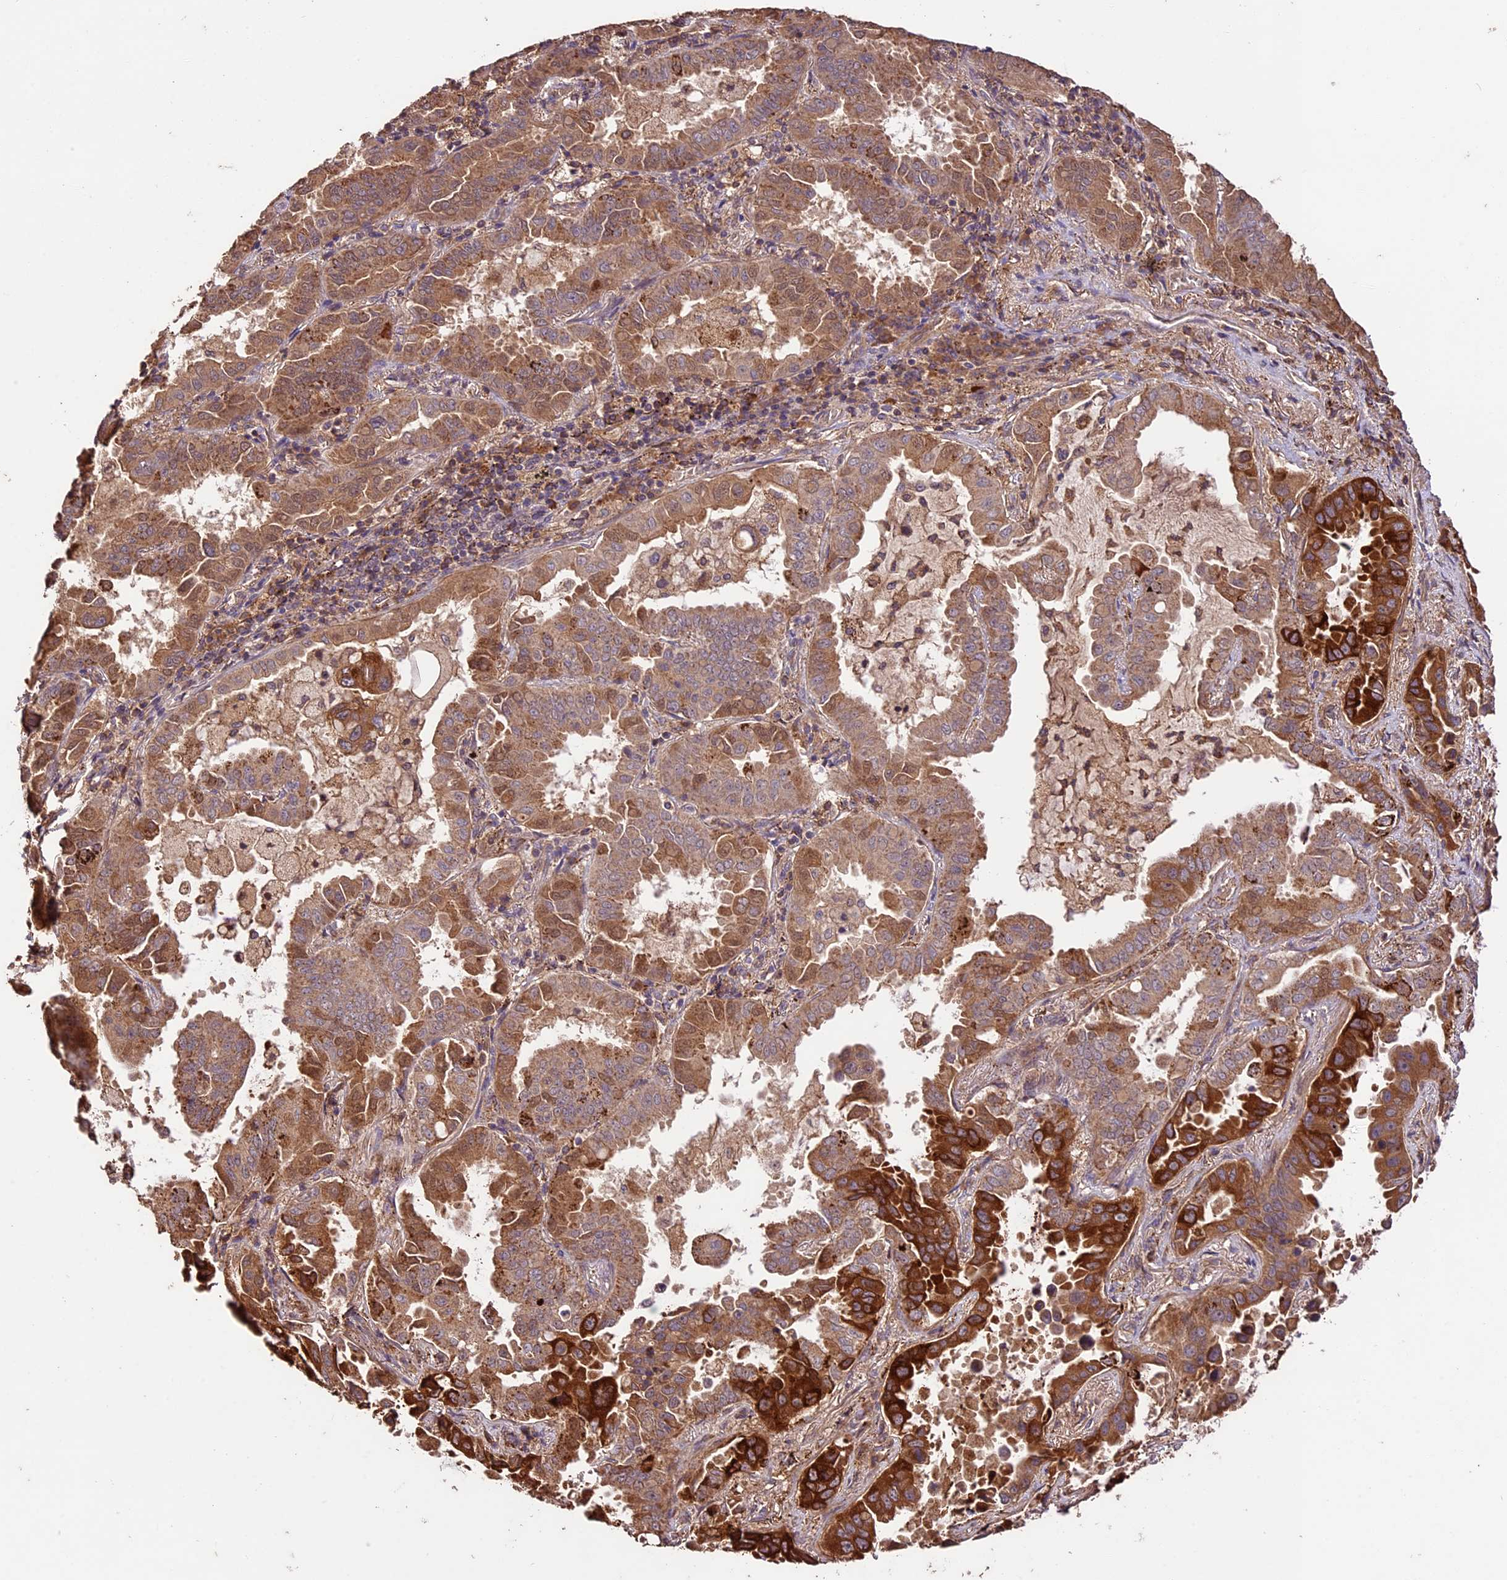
{"staining": {"intensity": "strong", "quantity": ">75%", "location": "cytoplasmic/membranous"}, "tissue": "lung cancer", "cell_type": "Tumor cells", "image_type": "cancer", "snomed": [{"axis": "morphology", "description": "Adenocarcinoma, NOS"}, {"axis": "topography", "description": "Lung"}], "caption": "Strong cytoplasmic/membranous expression is seen in about >75% of tumor cells in lung cancer.", "gene": "CRLF1", "patient": {"sex": "male", "age": 64}}